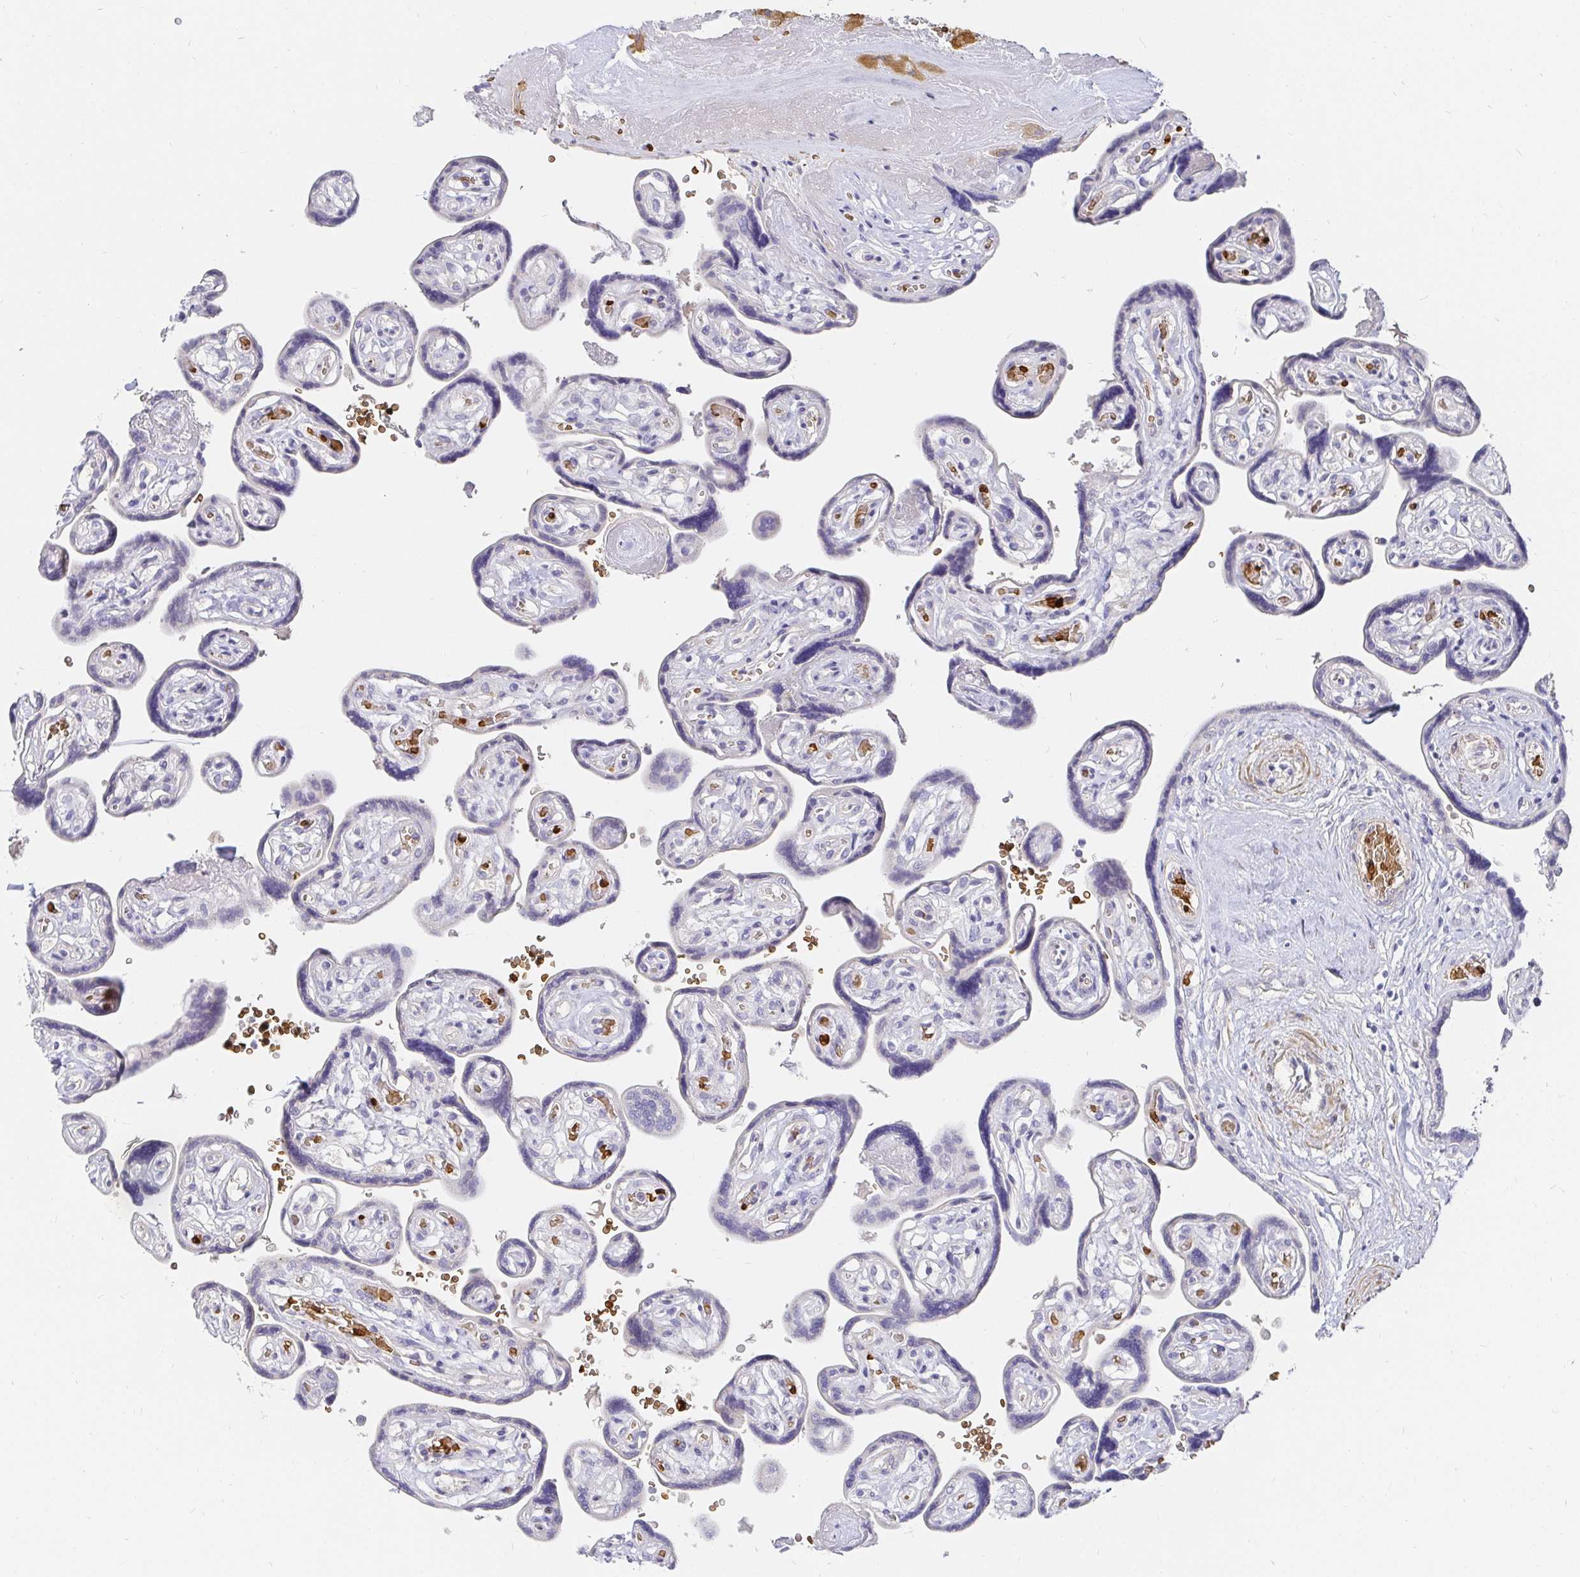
{"staining": {"intensity": "negative", "quantity": "none", "location": "none"}, "tissue": "placenta", "cell_type": "Trophoblastic cells", "image_type": "normal", "snomed": [{"axis": "morphology", "description": "Normal tissue, NOS"}, {"axis": "topography", "description": "Placenta"}], "caption": "Immunohistochemical staining of normal human placenta displays no significant staining in trophoblastic cells. Brightfield microscopy of immunohistochemistry (IHC) stained with DAB (3,3'-diaminobenzidine) (brown) and hematoxylin (blue), captured at high magnification.", "gene": "FGF21", "patient": {"sex": "female", "age": 32}}